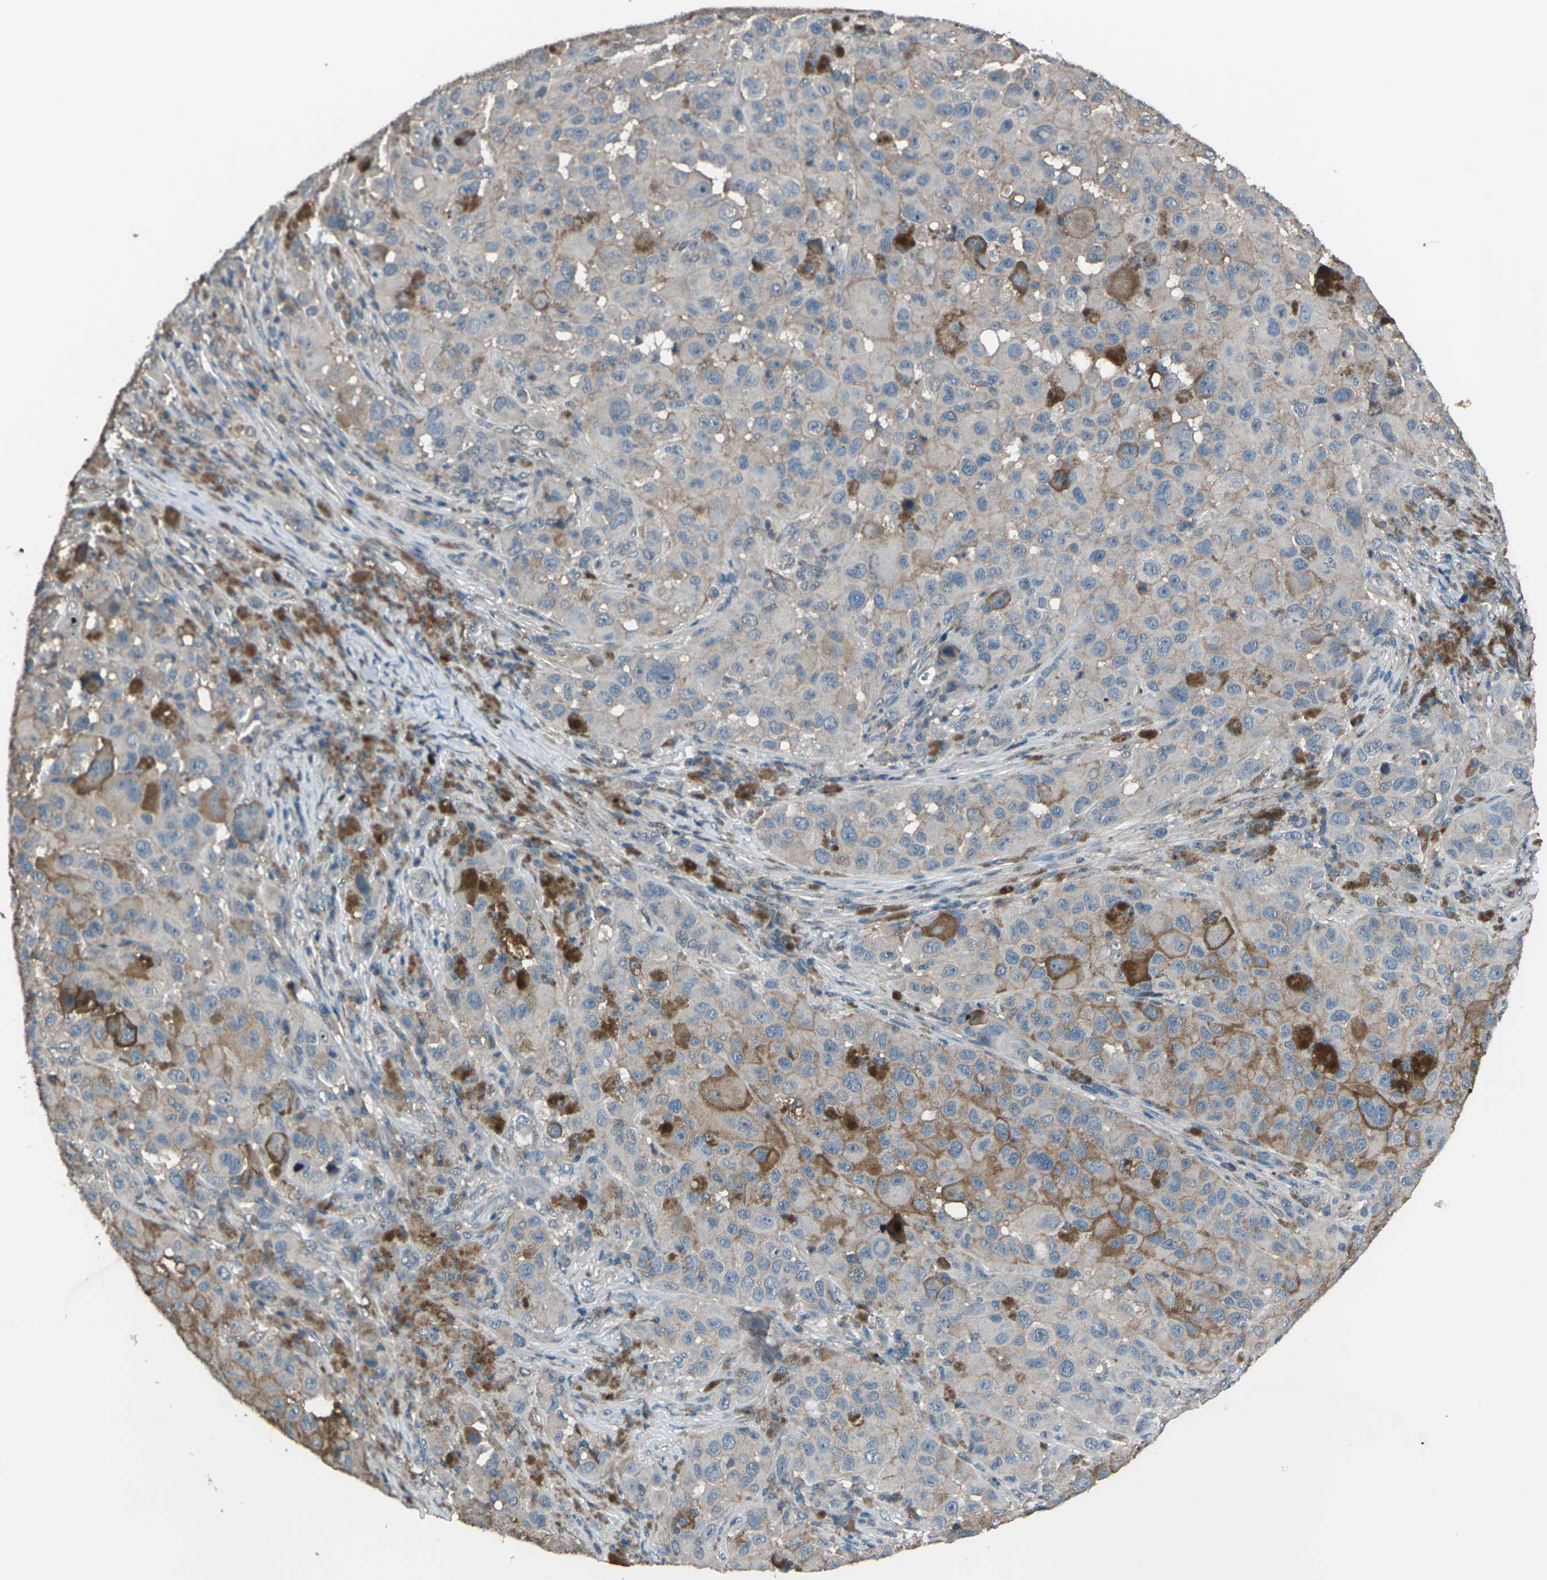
{"staining": {"intensity": "moderate", "quantity": "<25%", "location": "cytoplasmic/membranous"}, "tissue": "melanoma", "cell_type": "Tumor cells", "image_type": "cancer", "snomed": [{"axis": "morphology", "description": "Malignant melanoma, NOS"}, {"axis": "topography", "description": "Skin"}], "caption": "Melanoma stained for a protein (brown) exhibits moderate cytoplasmic/membranous positive expression in about <25% of tumor cells.", "gene": "CMTM4", "patient": {"sex": "male", "age": 96}}